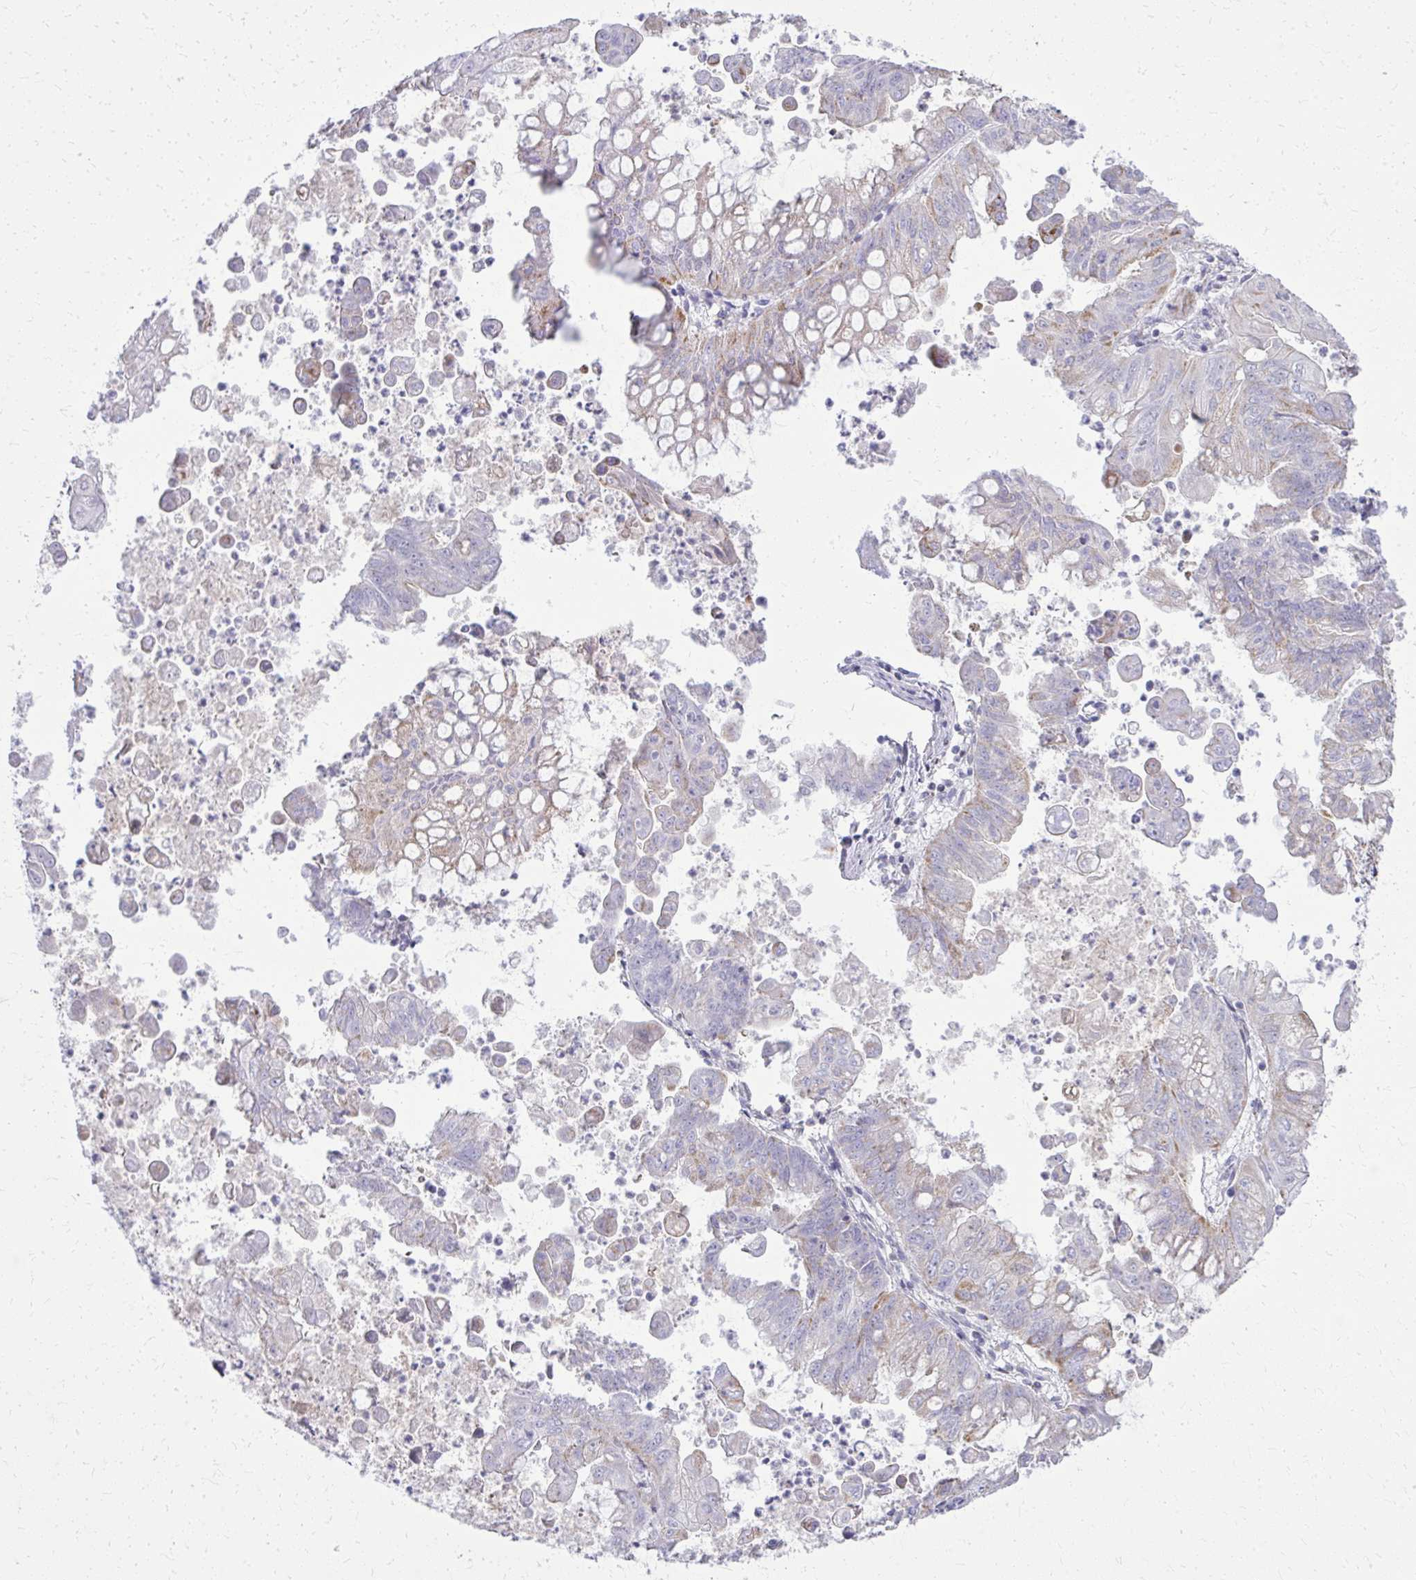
{"staining": {"intensity": "weak", "quantity": "<25%", "location": "cytoplasmic/membranous"}, "tissue": "stomach cancer", "cell_type": "Tumor cells", "image_type": "cancer", "snomed": [{"axis": "morphology", "description": "Adenocarcinoma, NOS"}, {"axis": "topography", "description": "Stomach, upper"}], "caption": "High magnification brightfield microscopy of stomach cancer (adenocarcinoma) stained with DAB (3,3'-diaminobenzidine) (brown) and counterstained with hematoxylin (blue): tumor cells show no significant positivity. The staining is performed using DAB (3,3'-diaminobenzidine) brown chromogen with nuclei counter-stained in using hematoxylin.", "gene": "ZNF362", "patient": {"sex": "male", "age": 80}}